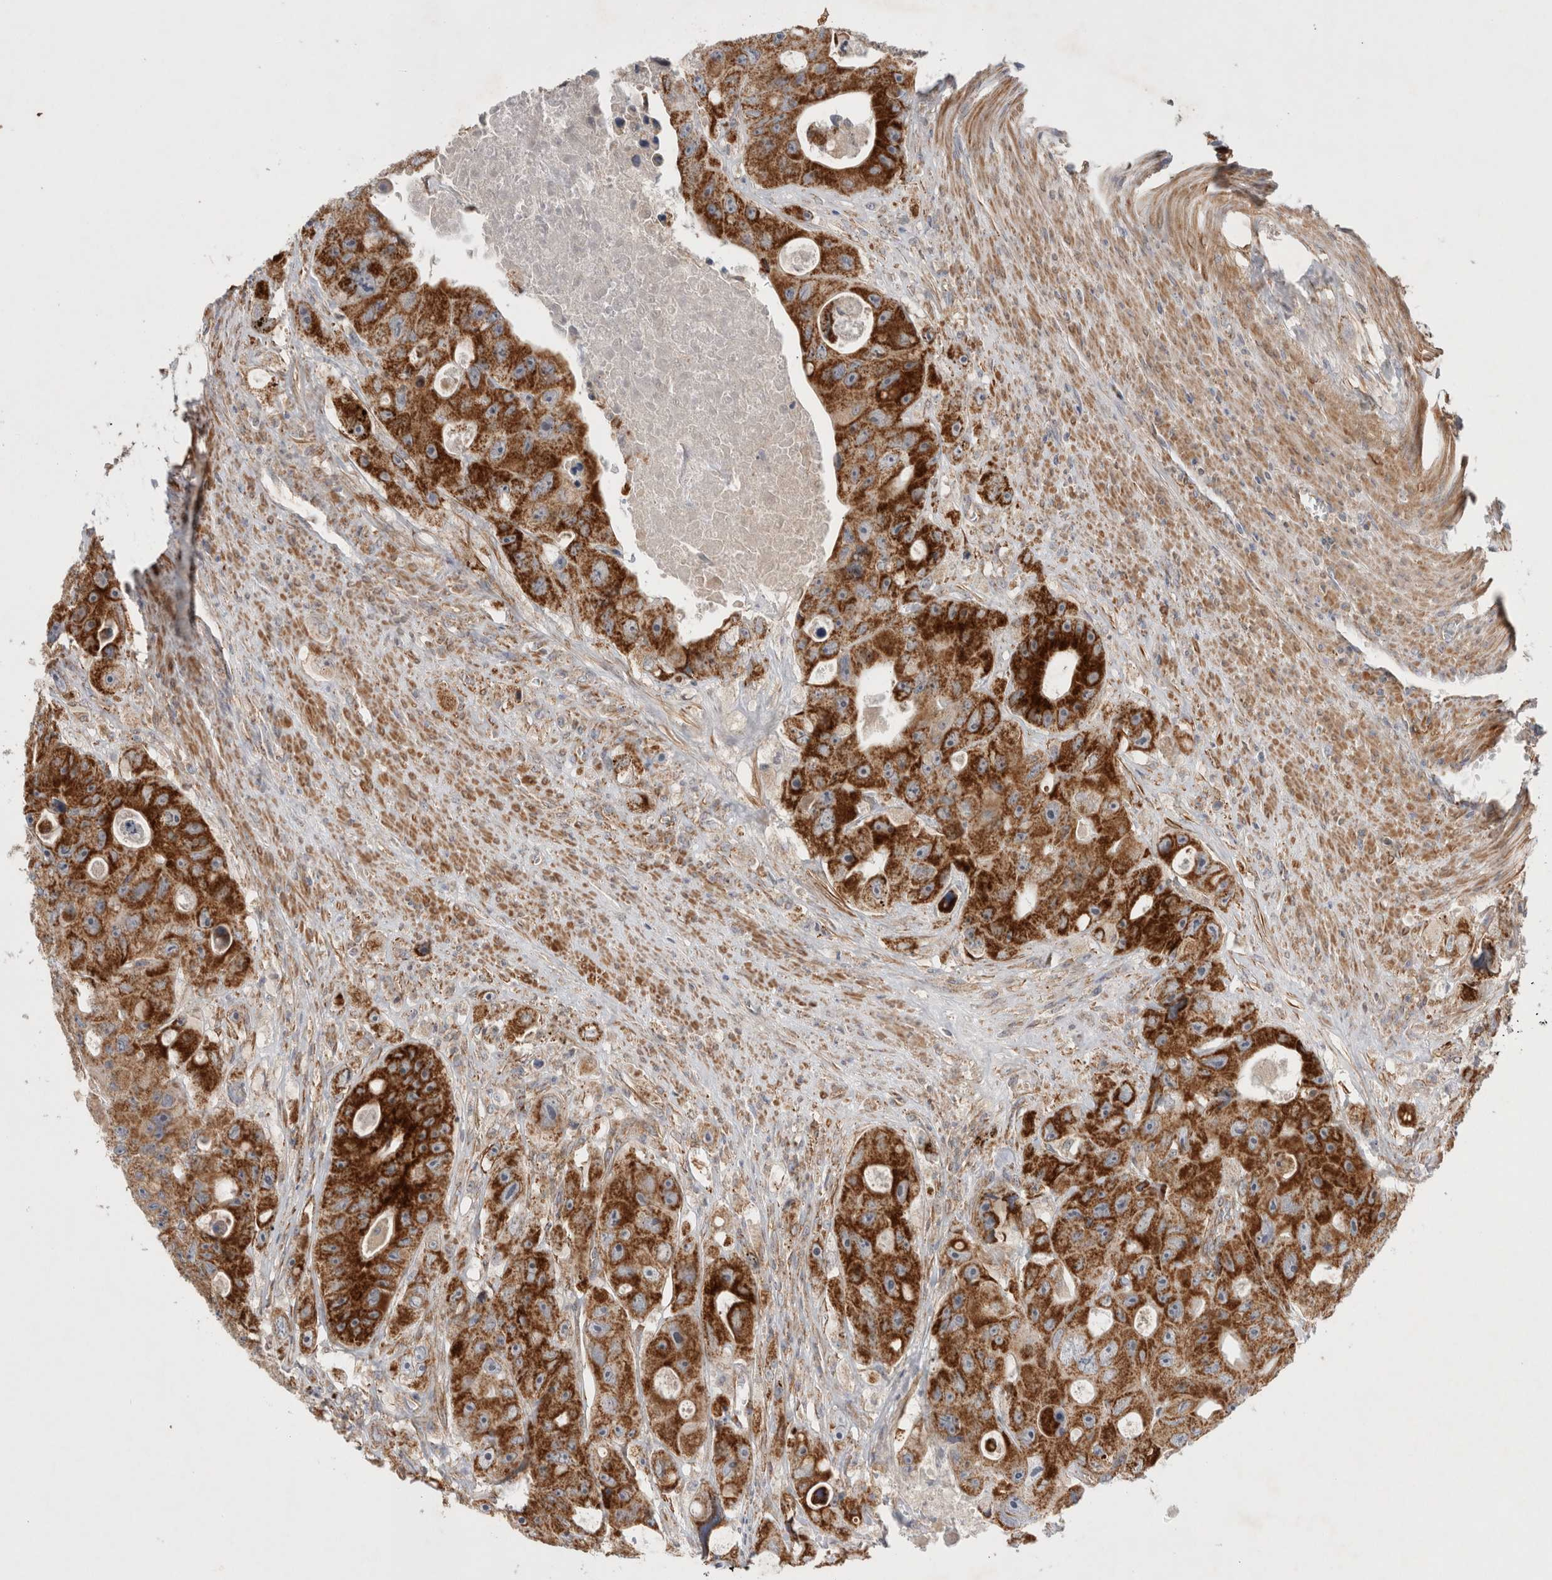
{"staining": {"intensity": "strong", "quantity": ">75%", "location": "cytoplasmic/membranous"}, "tissue": "colorectal cancer", "cell_type": "Tumor cells", "image_type": "cancer", "snomed": [{"axis": "morphology", "description": "Adenocarcinoma, NOS"}, {"axis": "topography", "description": "Colon"}], "caption": "Immunohistochemical staining of colorectal cancer displays high levels of strong cytoplasmic/membranous staining in approximately >75% of tumor cells.", "gene": "MRPS28", "patient": {"sex": "female", "age": 46}}